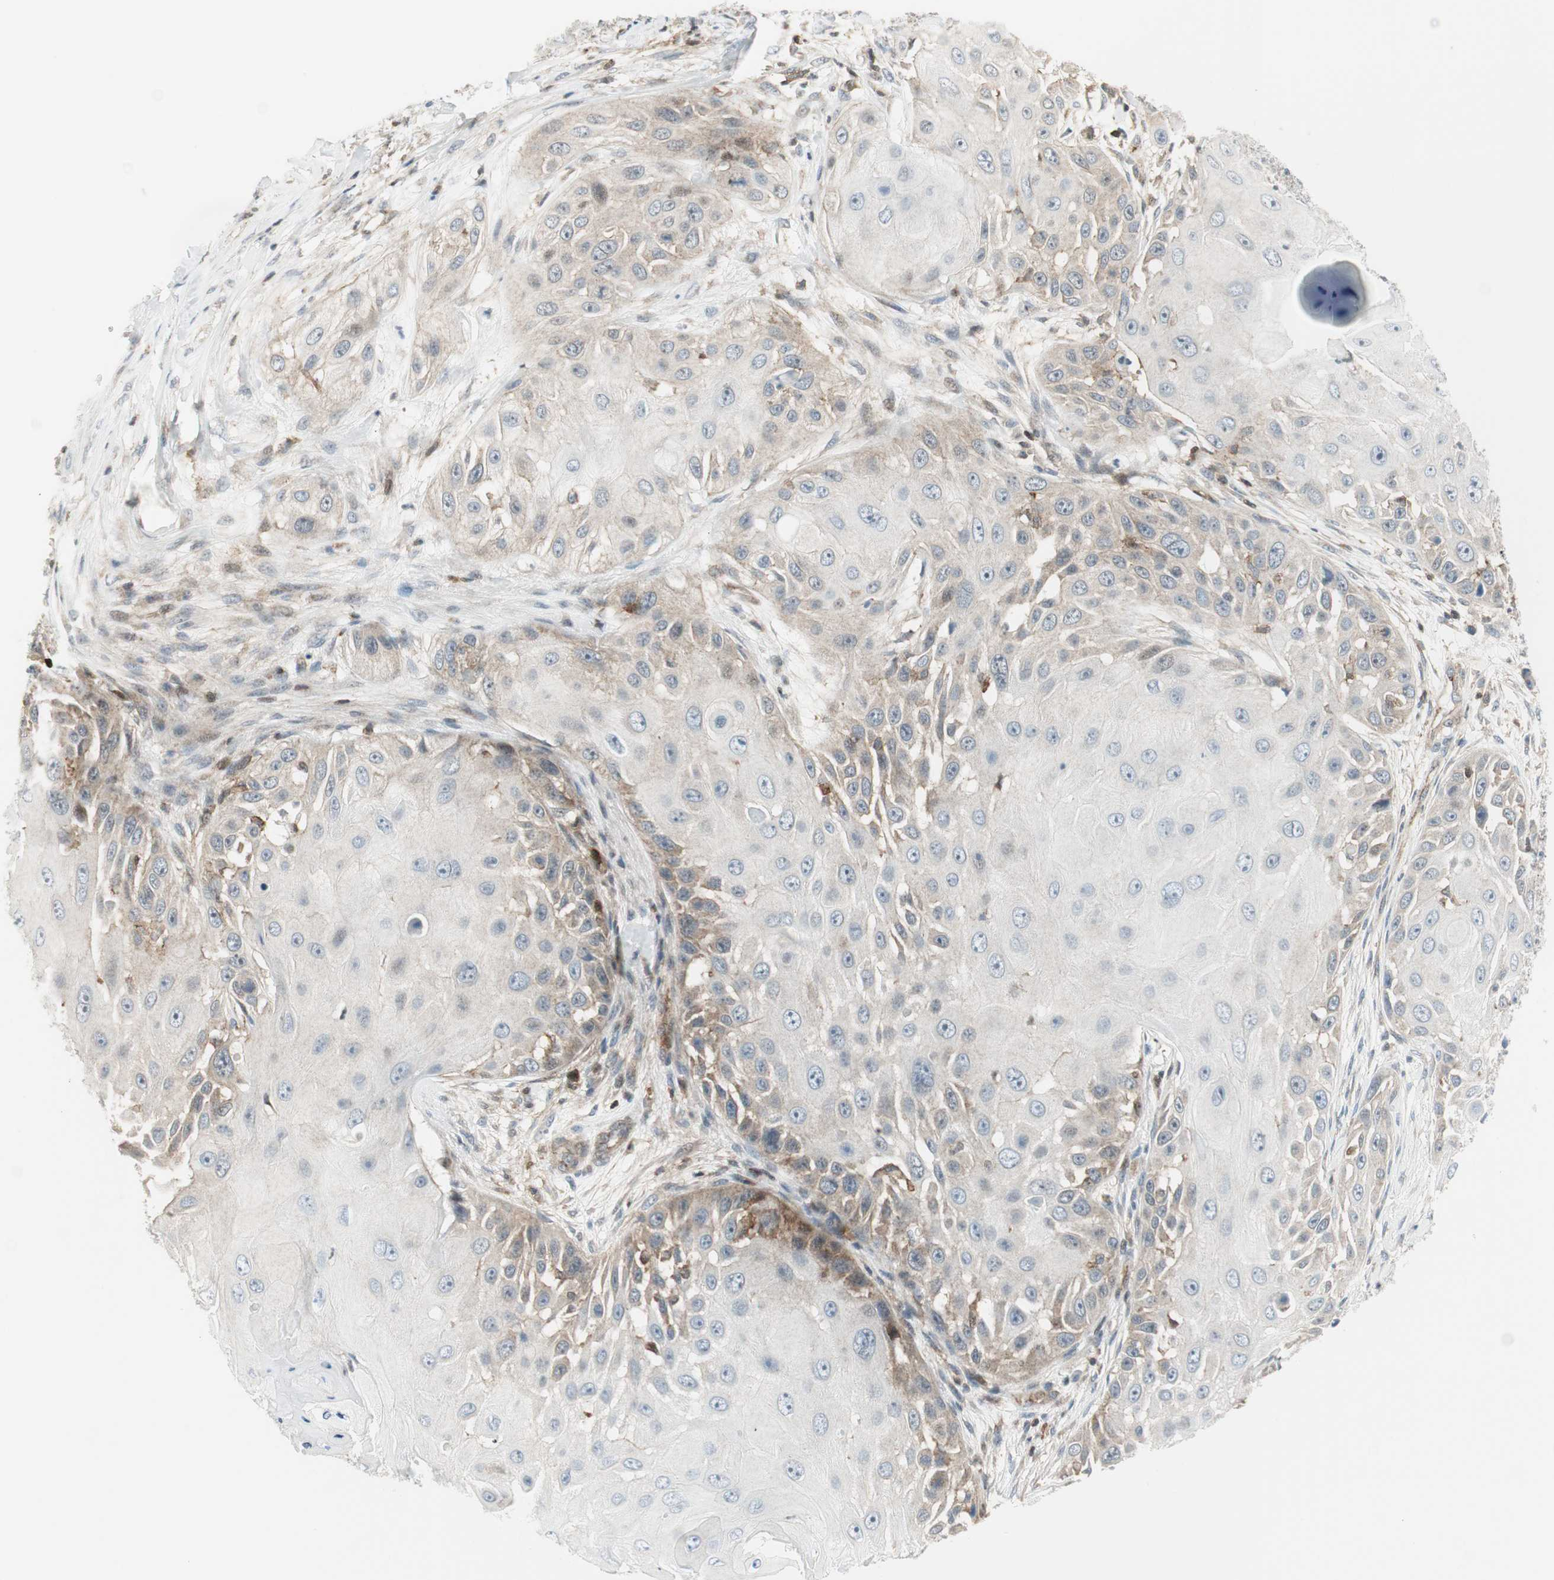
{"staining": {"intensity": "weak", "quantity": ">75%", "location": "cytoplasmic/membranous"}, "tissue": "skin cancer", "cell_type": "Tumor cells", "image_type": "cancer", "snomed": [{"axis": "morphology", "description": "Squamous cell carcinoma, NOS"}, {"axis": "topography", "description": "Skin"}], "caption": "This is a histology image of immunohistochemistry staining of squamous cell carcinoma (skin), which shows weak expression in the cytoplasmic/membranous of tumor cells.", "gene": "PPP1CA", "patient": {"sex": "female", "age": 44}}